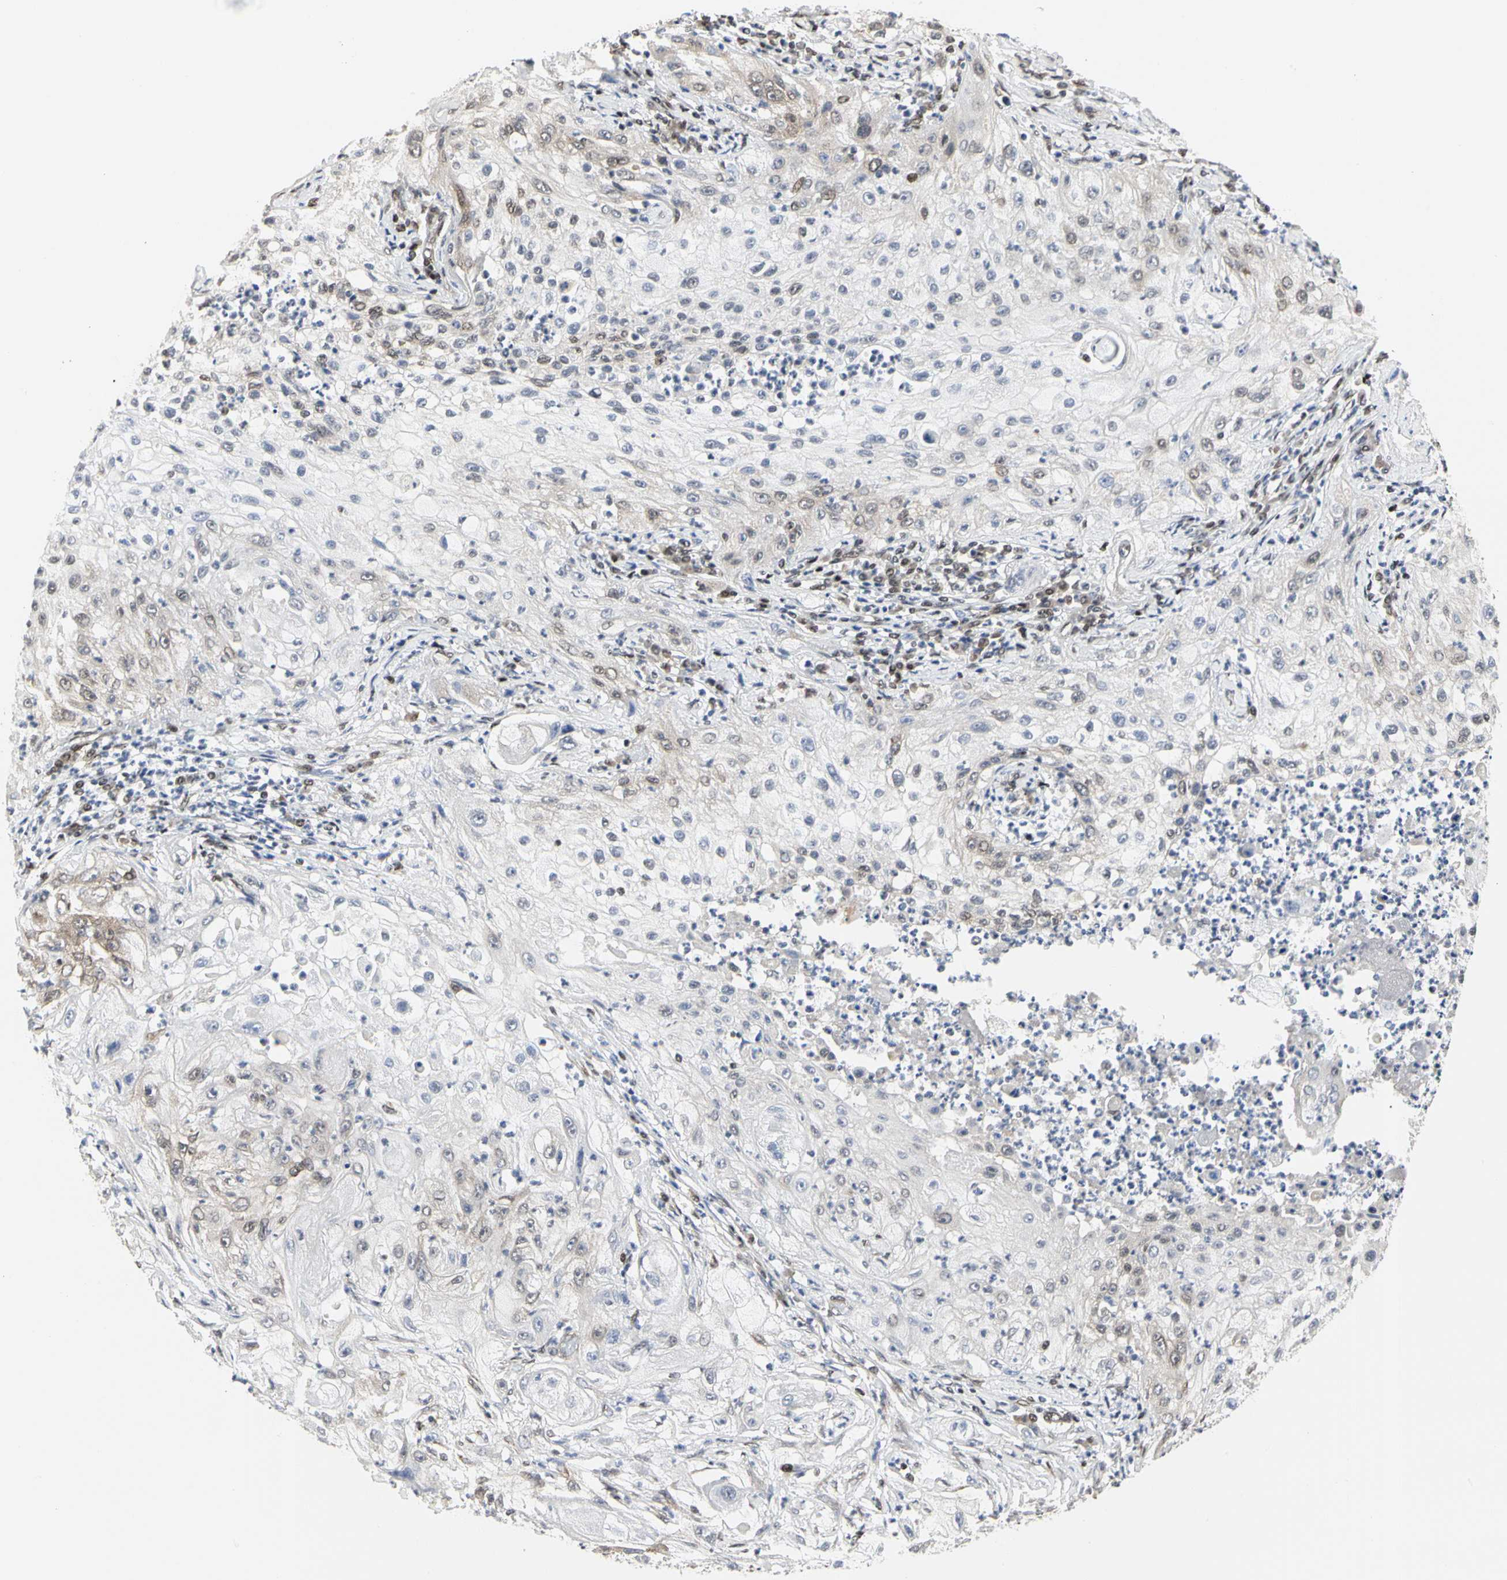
{"staining": {"intensity": "weak", "quantity": "<25%", "location": "nuclear"}, "tissue": "lung cancer", "cell_type": "Tumor cells", "image_type": "cancer", "snomed": [{"axis": "morphology", "description": "Inflammation, NOS"}, {"axis": "morphology", "description": "Squamous cell carcinoma, NOS"}, {"axis": "topography", "description": "Lymph node"}, {"axis": "topography", "description": "Soft tissue"}, {"axis": "topography", "description": "Lung"}], "caption": "The image shows no significant positivity in tumor cells of lung squamous cell carcinoma.", "gene": "PRMT3", "patient": {"sex": "male", "age": 66}}